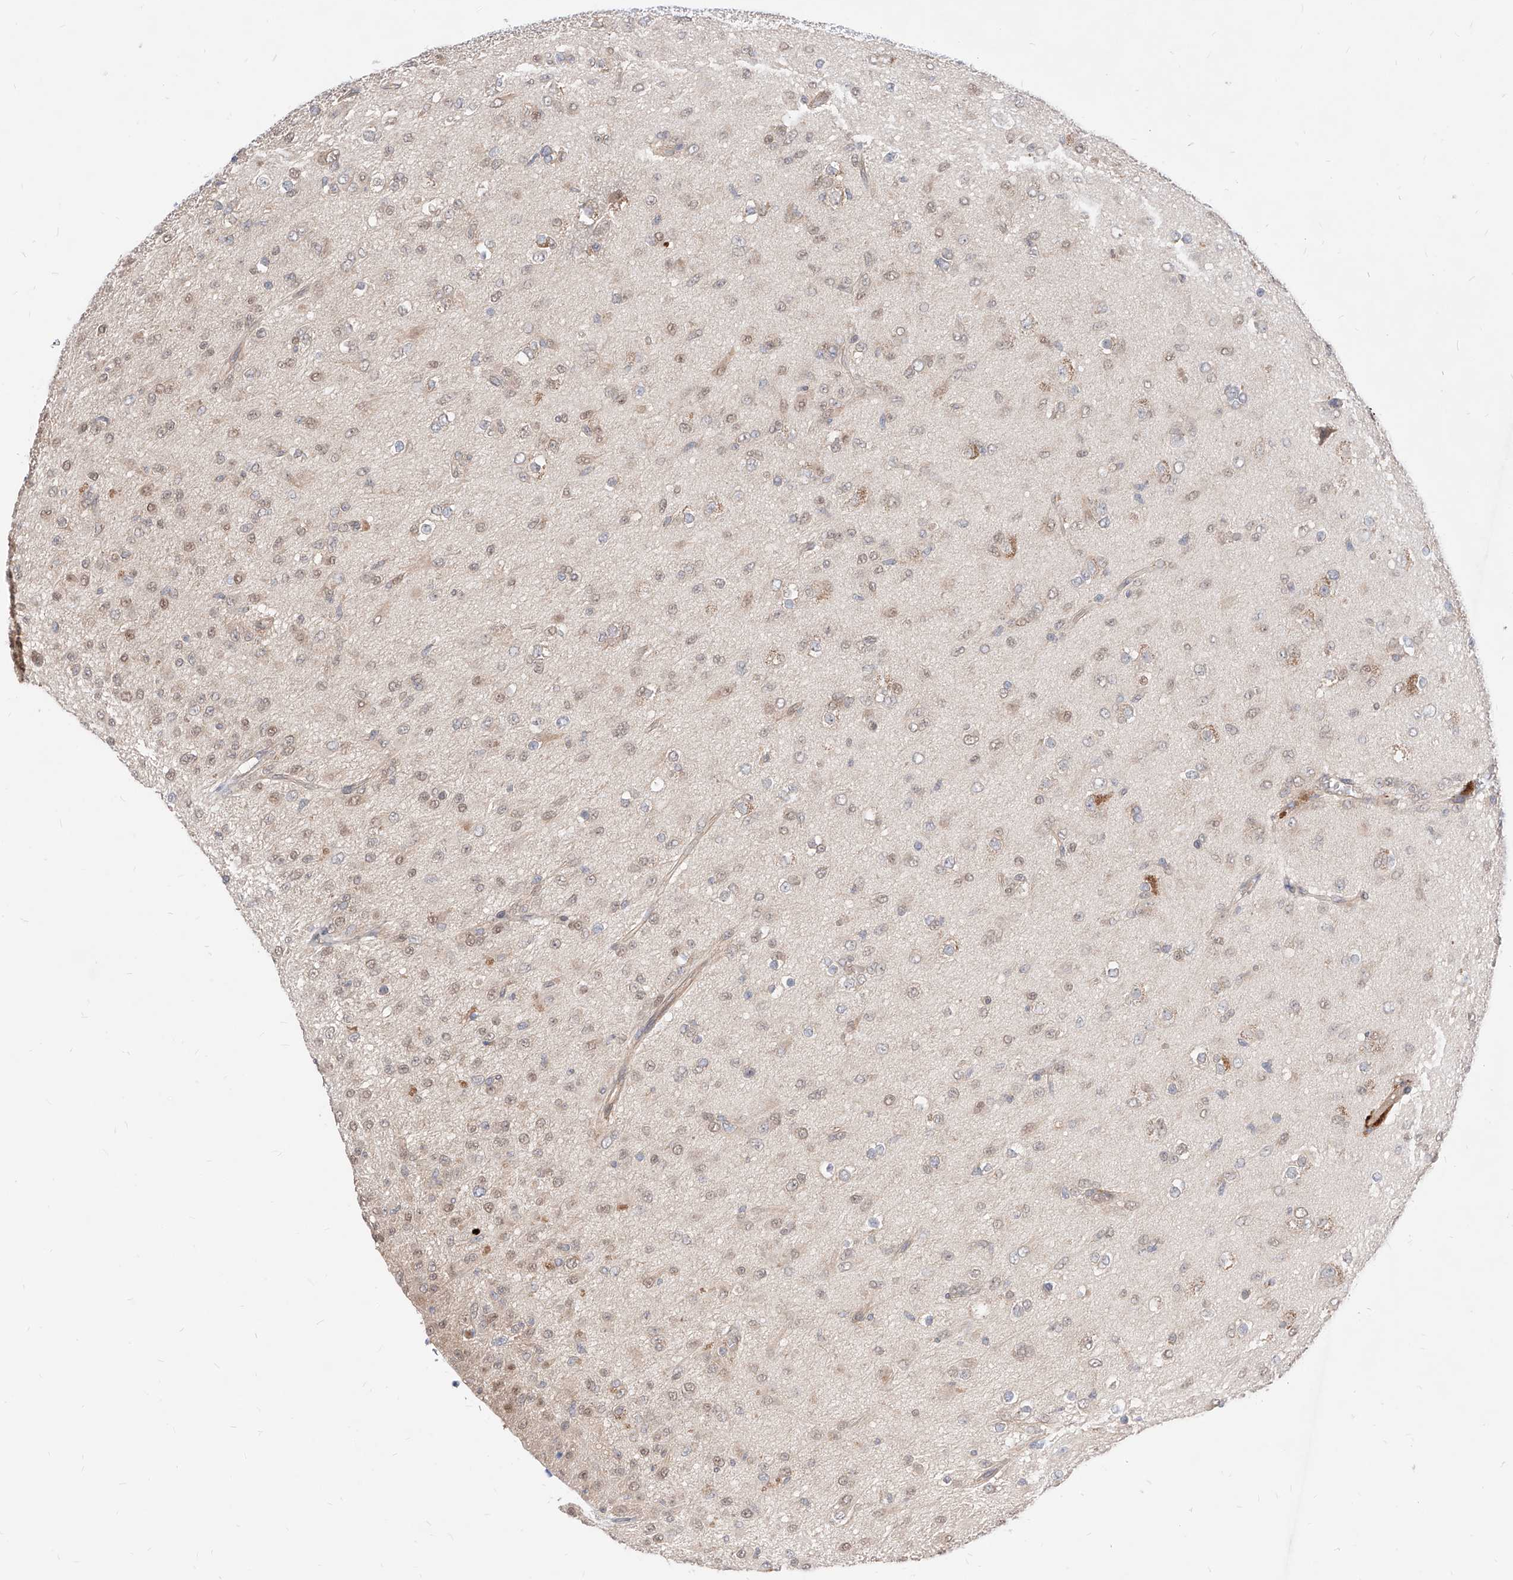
{"staining": {"intensity": "weak", "quantity": "25%-75%", "location": "nuclear"}, "tissue": "glioma", "cell_type": "Tumor cells", "image_type": "cancer", "snomed": [{"axis": "morphology", "description": "Glioma, malignant, Low grade"}, {"axis": "topography", "description": "Brain"}], "caption": "This is an image of immunohistochemistry staining of glioma, which shows weak staining in the nuclear of tumor cells.", "gene": "TSNAX", "patient": {"sex": "male", "age": 65}}